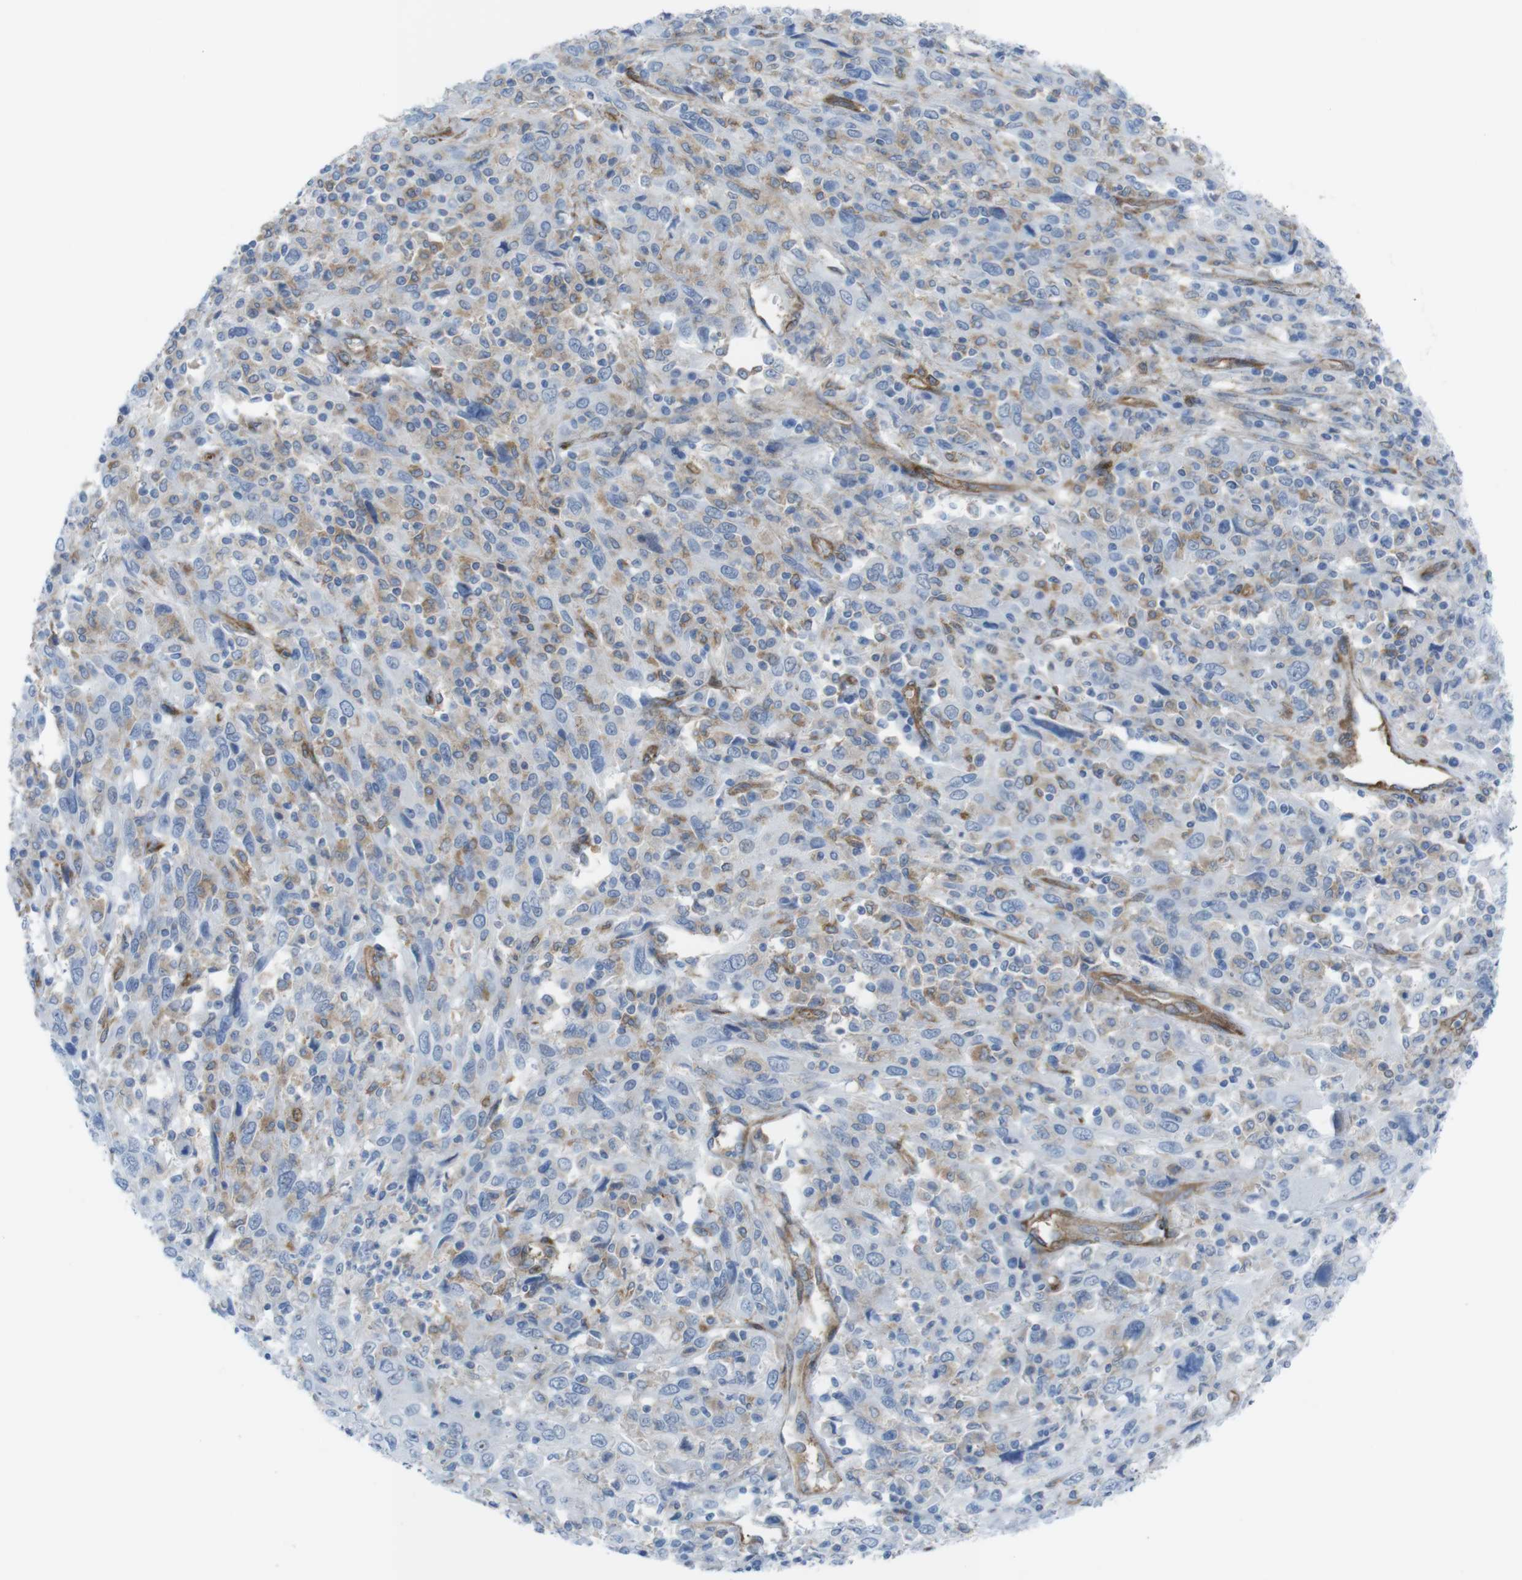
{"staining": {"intensity": "weak", "quantity": "25%-75%", "location": "cytoplasmic/membranous"}, "tissue": "cervical cancer", "cell_type": "Tumor cells", "image_type": "cancer", "snomed": [{"axis": "morphology", "description": "Squamous cell carcinoma, NOS"}, {"axis": "topography", "description": "Cervix"}], "caption": "Brown immunohistochemical staining in human cervical cancer (squamous cell carcinoma) displays weak cytoplasmic/membranous expression in approximately 25%-75% of tumor cells. (DAB (3,3'-diaminobenzidine) = brown stain, brightfield microscopy at high magnification).", "gene": "DIAPH2", "patient": {"sex": "female", "age": 46}}